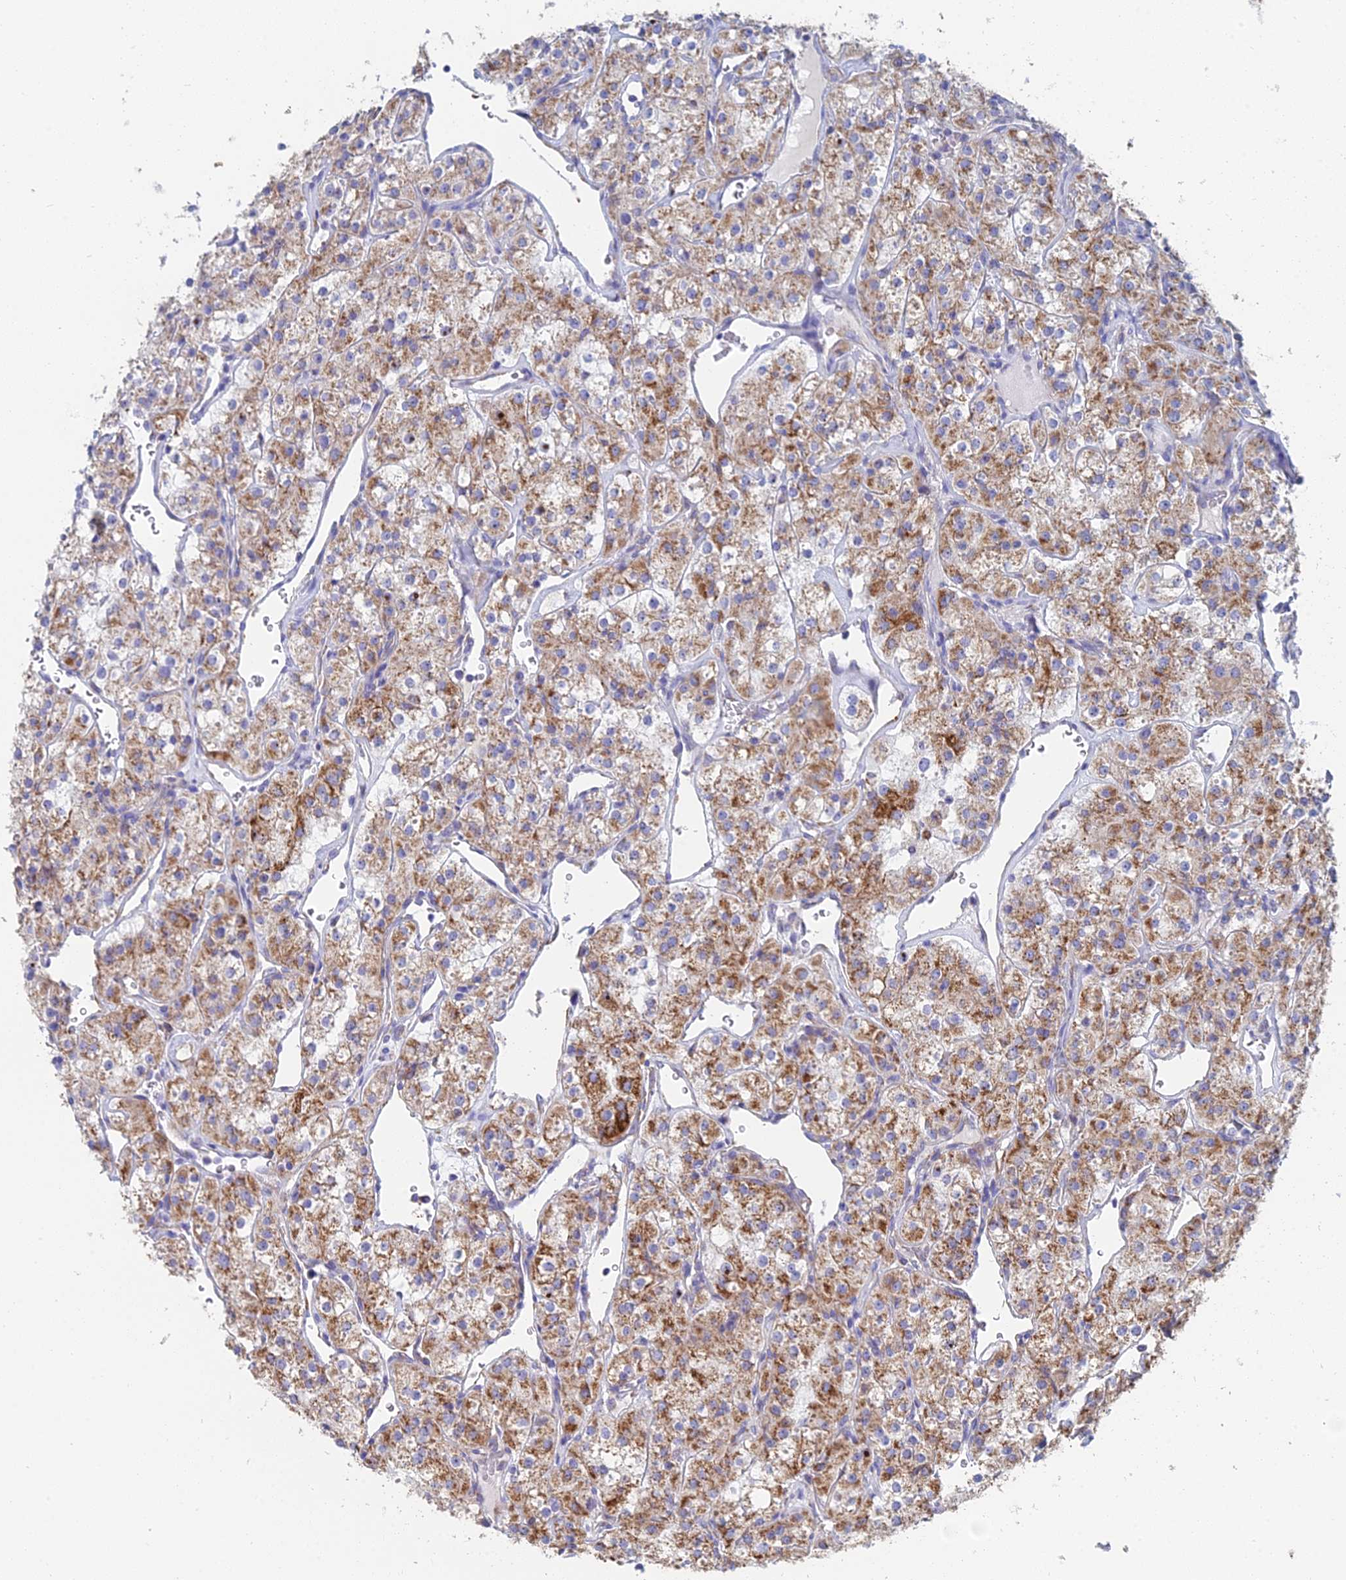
{"staining": {"intensity": "moderate", "quantity": ">75%", "location": "cytoplasmic/membranous"}, "tissue": "renal cancer", "cell_type": "Tumor cells", "image_type": "cancer", "snomed": [{"axis": "morphology", "description": "Adenocarcinoma, NOS"}, {"axis": "topography", "description": "Kidney"}], "caption": "Immunohistochemistry image of renal cancer stained for a protein (brown), which reveals medium levels of moderate cytoplasmic/membranous positivity in about >75% of tumor cells.", "gene": "CRACR2B", "patient": {"sex": "male", "age": 77}}